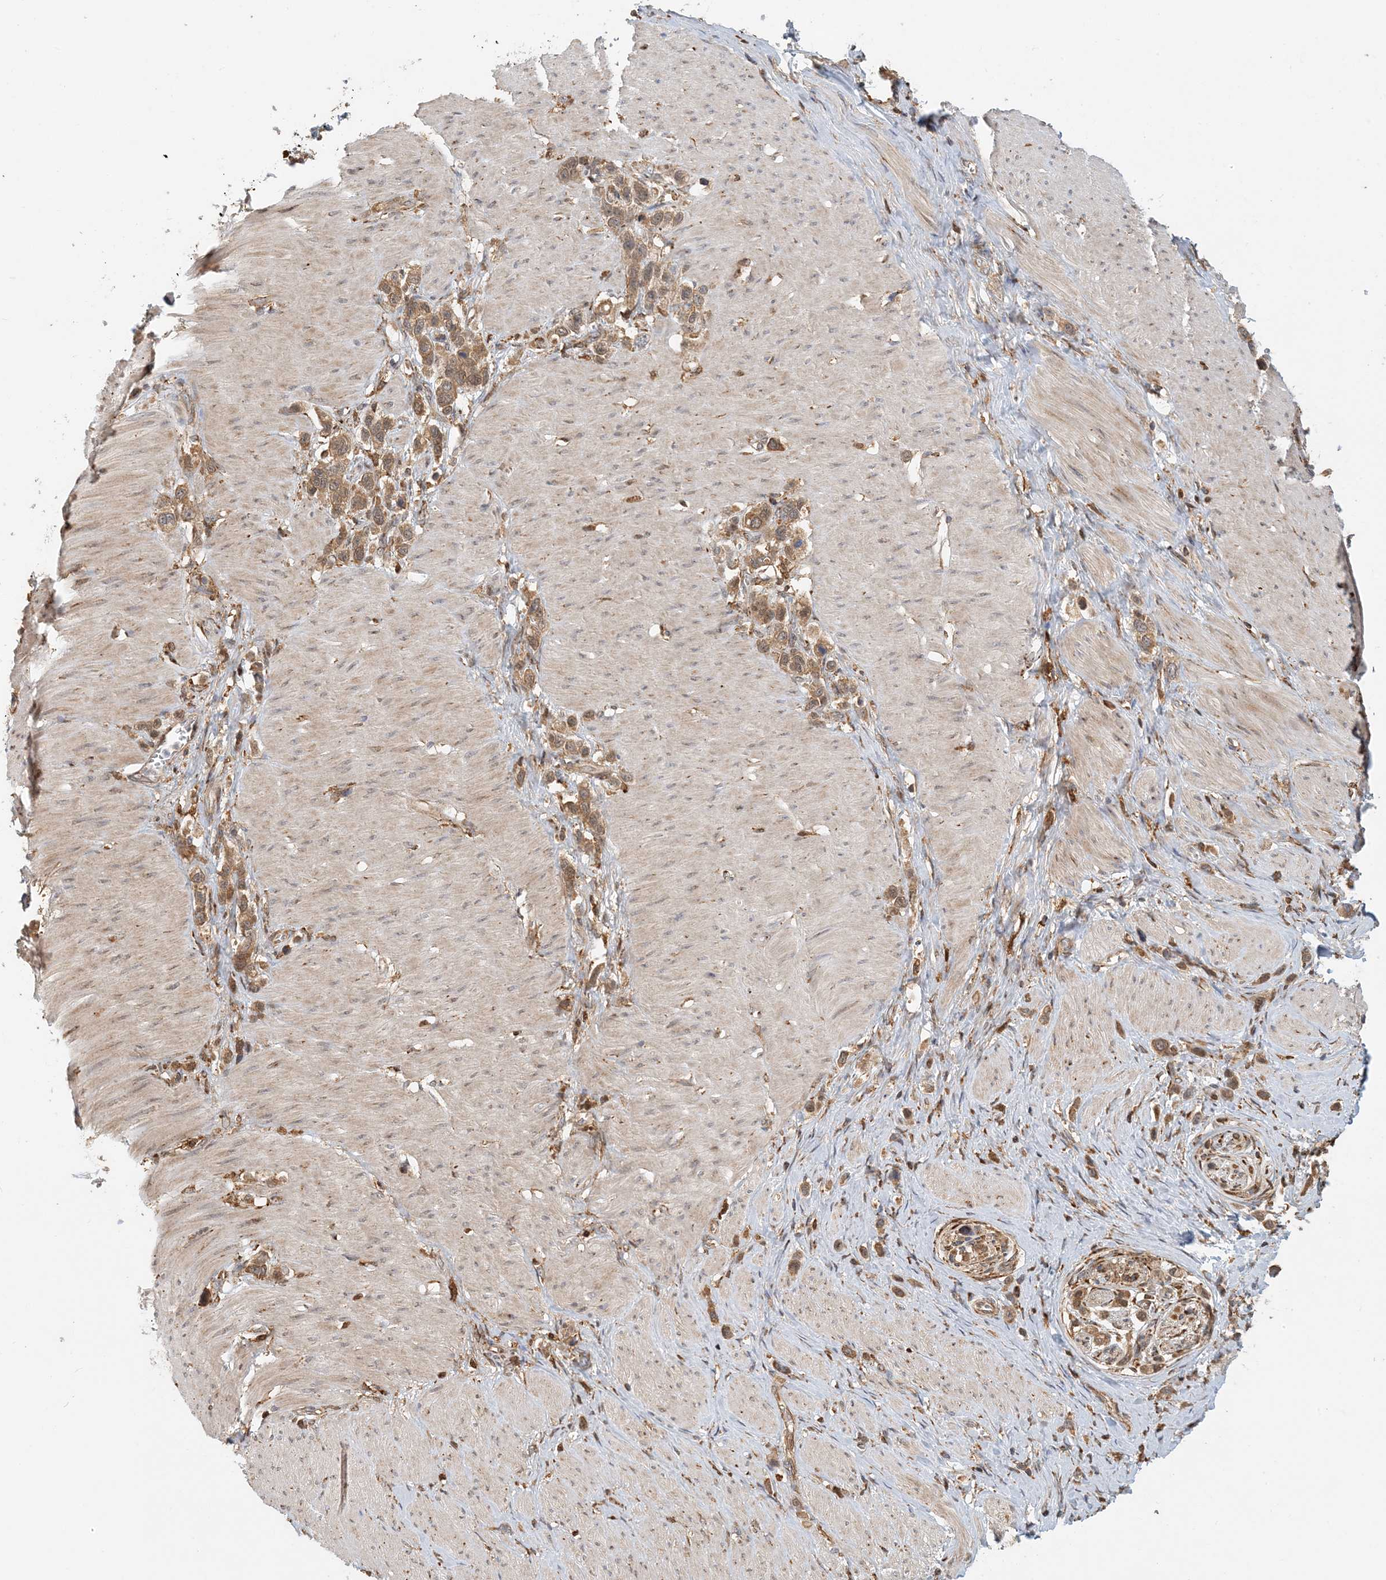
{"staining": {"intensity": "moderate", "quantity": ">75%", "location": "cytoplasmic/membranous"}, "tissue": "stomach cancer", "cell_type": "Tumor cells", "image_type": "cancer", "snomed": [{"axis": "morphology", "description": "Normal tissue, NOS"}, {"axis": "morphology", "description": "Adenocarcinoma, NOS"}, {"axis": "topography", "description": "Stomach, upper"}, {"axis": "topography", "description": "Stomach"}], "caption": "DAB immunohistochemical staining of human stomach cancer exhibits moderate cytoplasmic/membranous protein staining in about >75% of tumor cells.", "gene": "HNMT", "patient": {"sex": "female", "age": 65}}